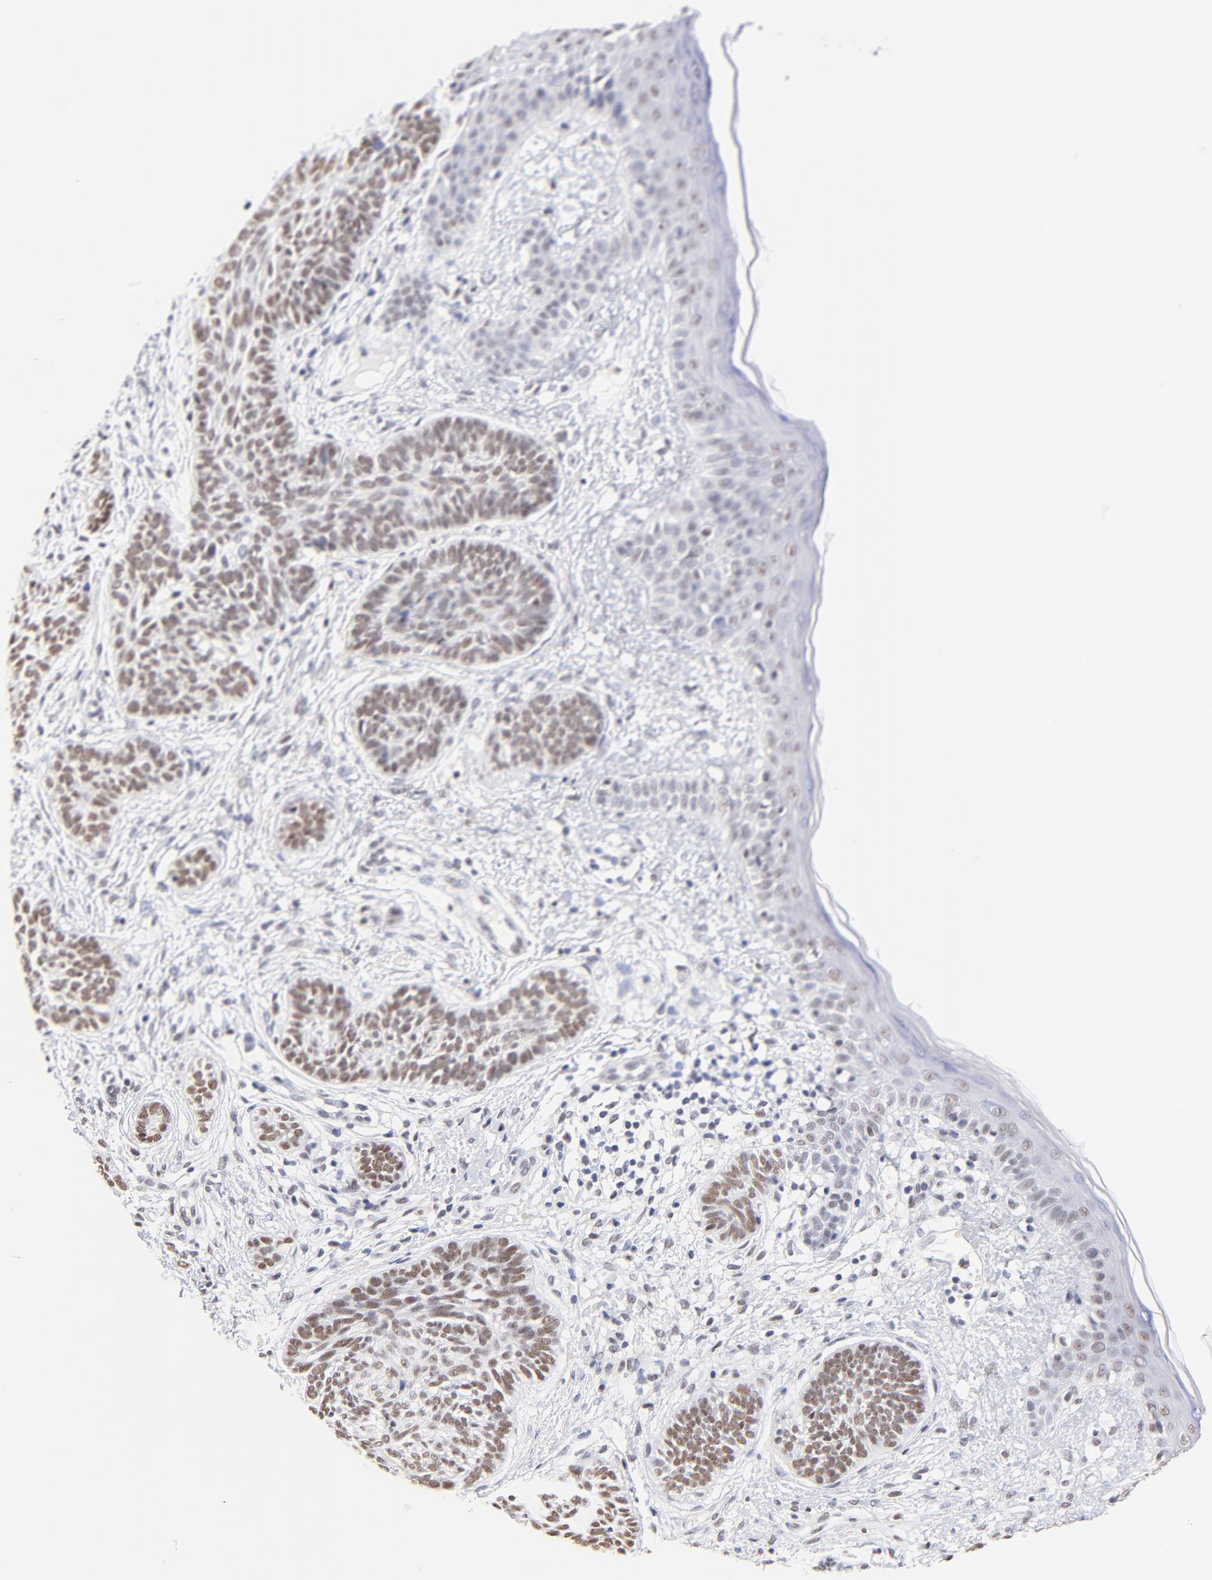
{"staining": {"intensity": "moderate", "quantity": ">75%", "location": "nuclear"}, "tissue": "skin cancer", "cell_type": "Tumor cells", "image_type": "cancer", "snomed": [{"axis": "morphology", "description": "Normal tissue, NOS"}, {"axis": "morphology", "description": "Basal cell carcinoma"}, {"axis": "topography", "description": "Skin"}], "caption": "Immunohistochemical staining of skin cancer (basal cell carcinoma) displays moderate nuclear protein expression in approximately >75% of tumor cells.", "gene": "ZNF74", "patient": {"sex": "male", "age": 63}}